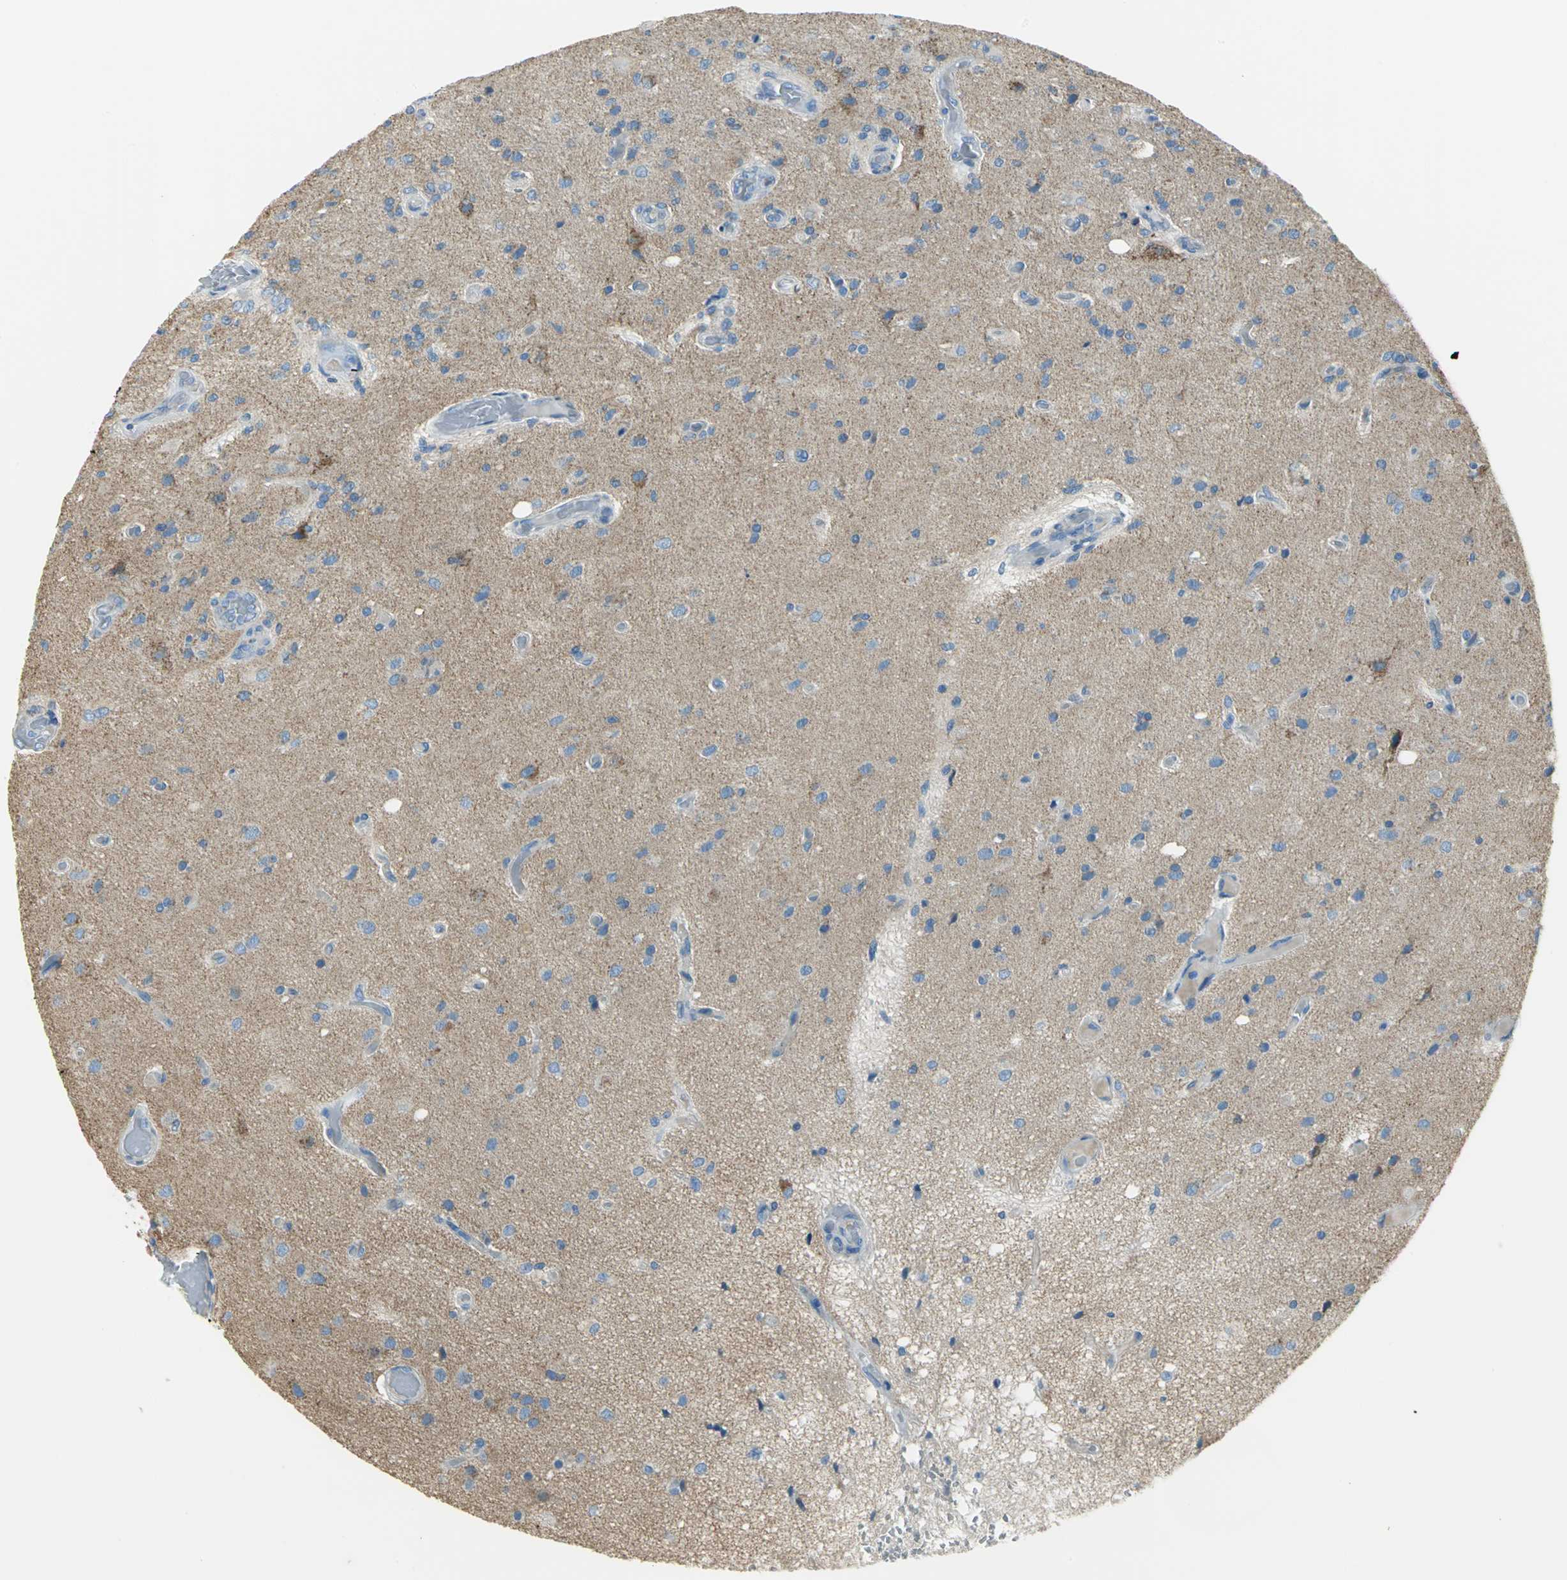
{"staining": {"intensity": "moderate", "quantity": "25%-75%", "location": "cytoplasmic/membranous"}, "tissue": "glioma", "cell_type": "Tumor cells", "image_type": "cancer", "snomed": [{"axis": "morphology", "description": "Normal tissue, NOS"}, {"axis": "morphology", "description": "Glioma, malignant, High grade"}, {"axis": "topography", "description": "Cerebral cortex"}], "caption": "This photomicrograph exhibits immunohistochemistry (IHC) staining of high-grade glioma (malignant), with medium moderate cytoplasmic/membranous positivity in about 25%-75% of tumor cells.", "gene": "ALOX15", "patient": {"sex": "male", "age": 77}}